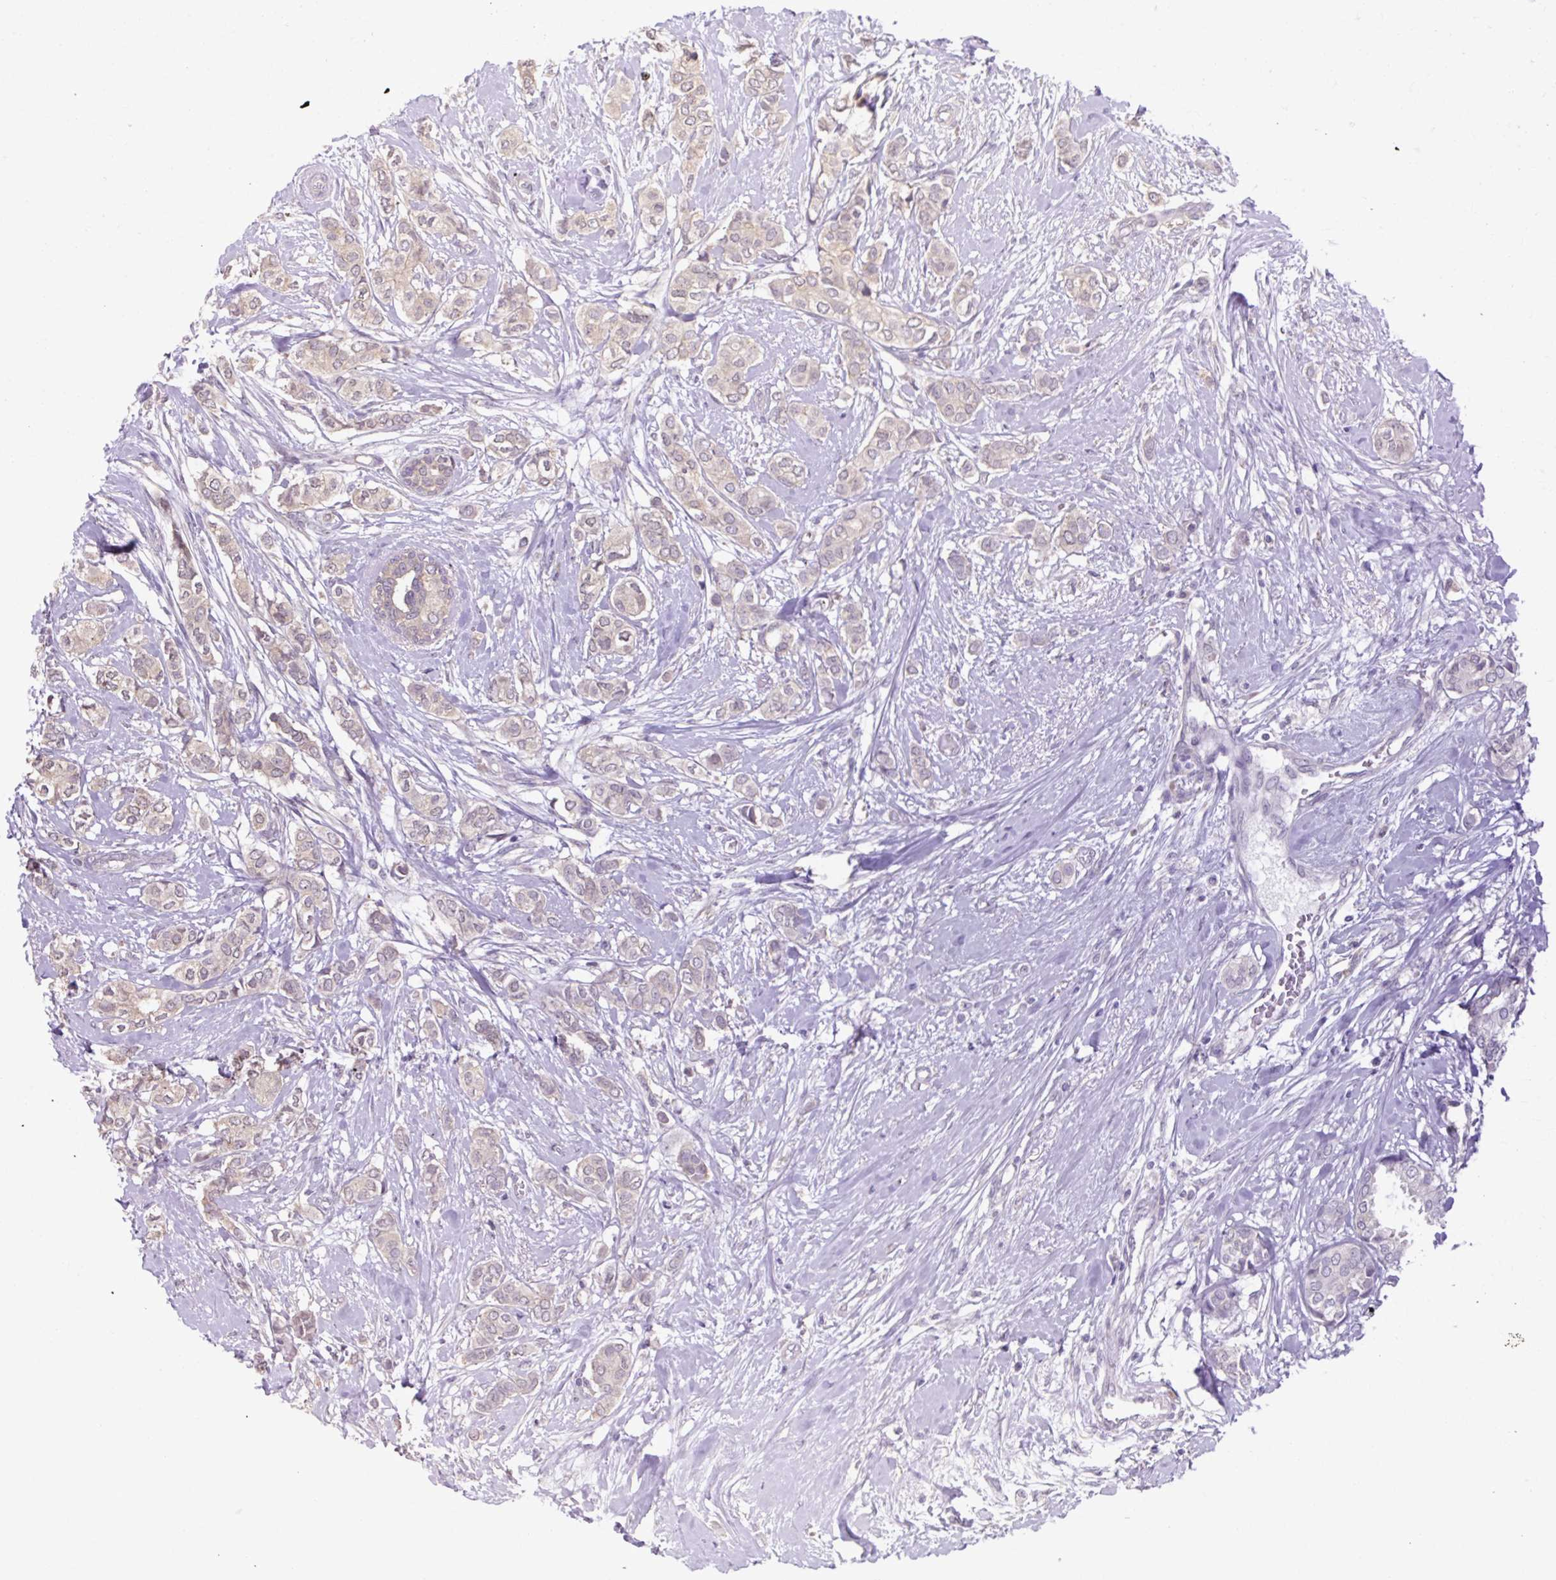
{"staining": {"intensity": "negative", "quantity": "none", "location": "none"}, "tissue": "breast cancer", "cell_type": "Tumor cells", "image_type": "cancer", "snomed": [{"axis": "morphology", "description": "Duct carcinoma"}, {"axis": "topography", "description": "Breast"}], "caption": "Breast cancer (invasive ductal carcinoma) was stained to show a protein in brown. There is no significant staining in tumor cells.", "gene": "GEMIN2", "patient": {"sex": "female", "age": 73}}